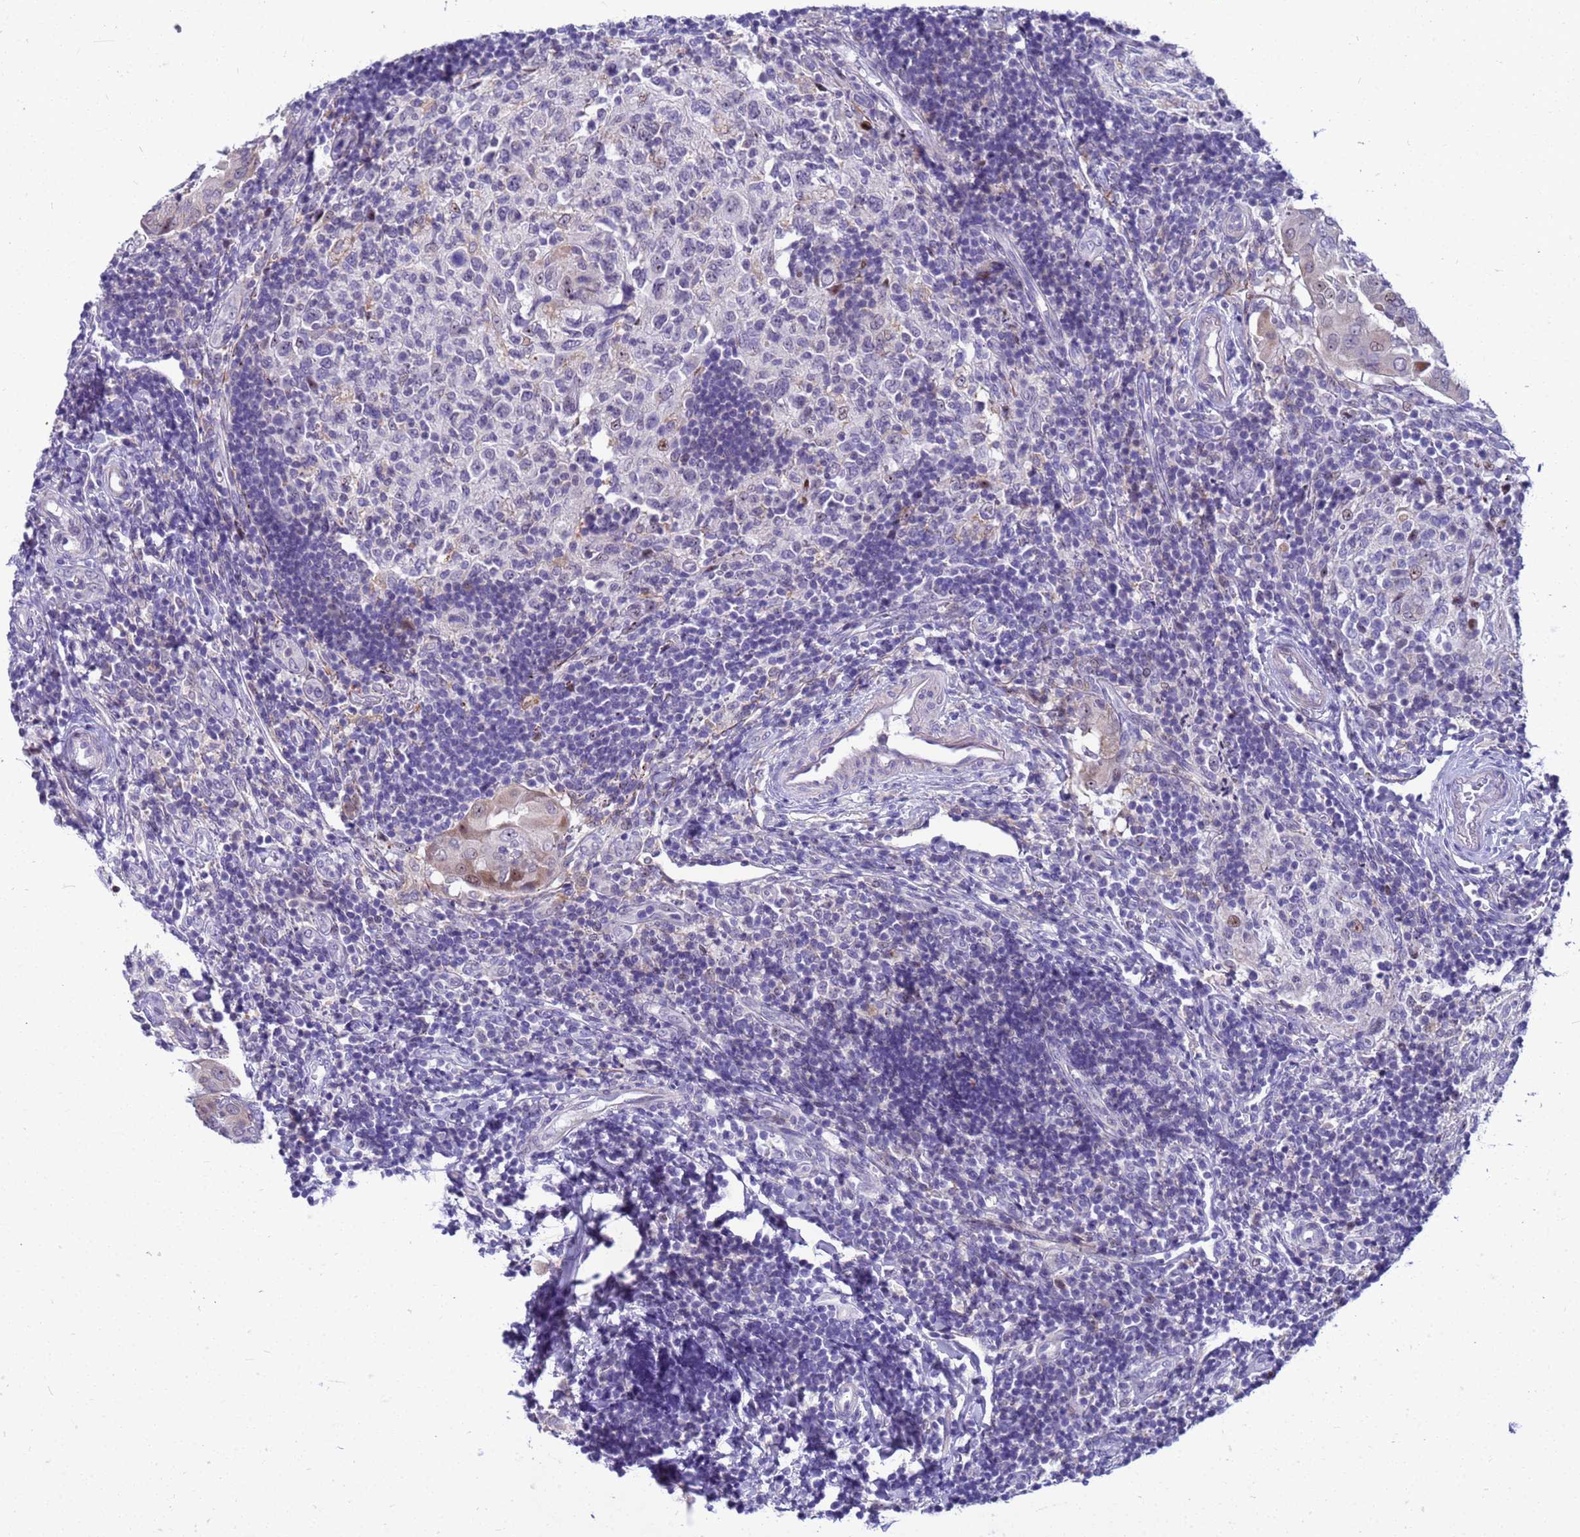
{"staining": {"intensity": "moderate", "quantity": "25%-75%", "location": "cytoplasmic/membranous"}, "tissue": "thyroid cancer", "cell_type": "Tumor cells", "image_type": "cancer", "snomed": [{"axis": "morphology", "description": "Papillary adenocarcinoma, NOS"}, {"axis": "topography", "description": "Thyroid gland"}], "caption": "DAB immunohistochemical staining of human thyroid cancer displays moderate cytoplasmic/membranous protein staining in approximately 25%-75% of tumor cells. The protein of interest is shown in brown color, while the nuclei are stained blue.", "gene": "LRATD1", "patient": {"sex": "male", "age": 33}}